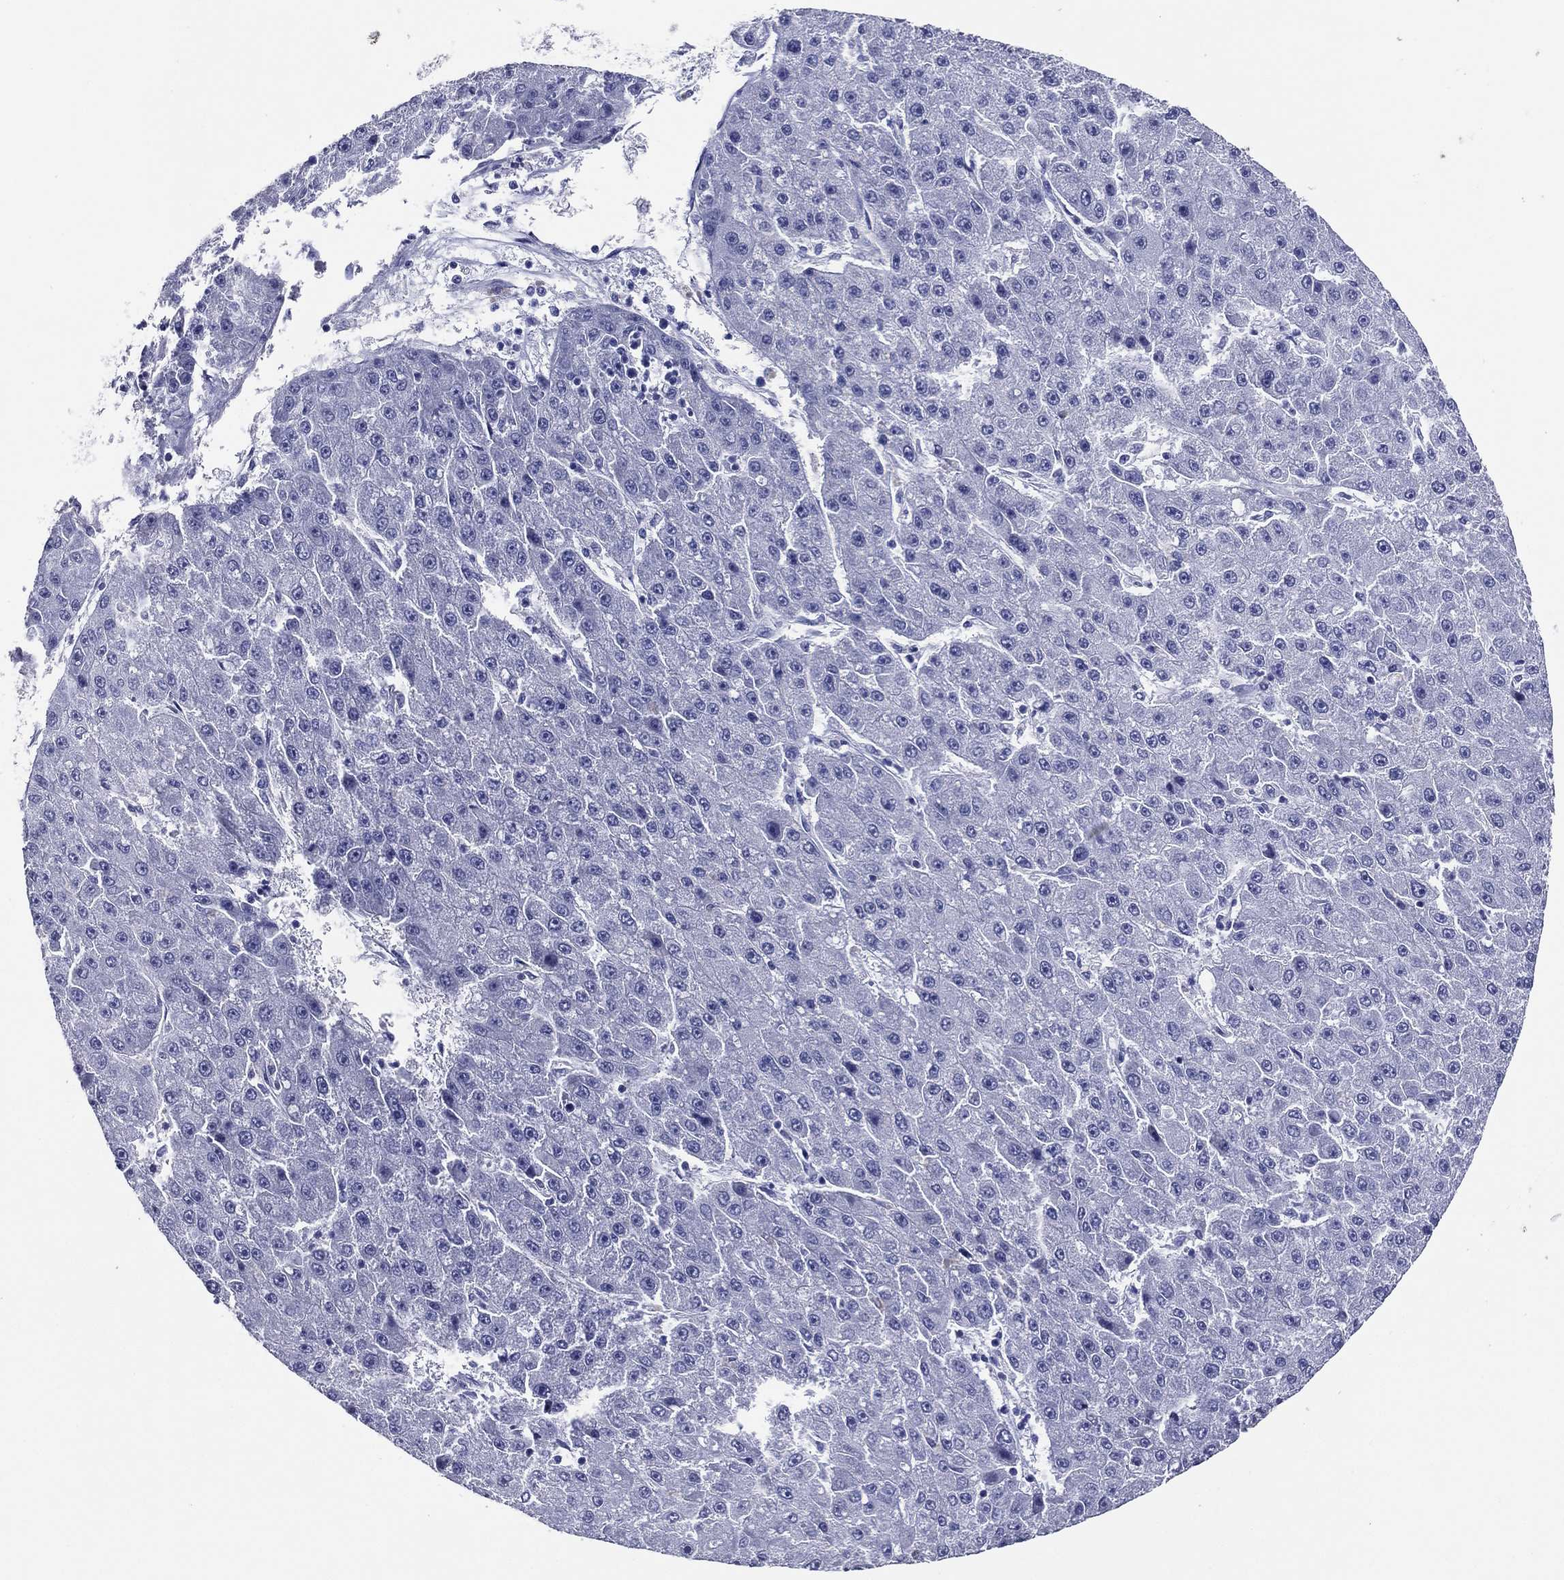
{"staining": {"intensity": "negative", "quantity": "none", "location": "none"}, "tissue": "liver cancer", "cell_type": "Tumor cells", "image_type": "cancer", "snomed": [{"axis": "morphology", "description": "Carcinoma, Hepatocellular, NOS"}, {"axis": "topography", "description": "Liver"}], "caption": "IHC histopathology image of neoplastic tissue: liver hepatocellular carcinoma stained with DAB exhibits no significant protein expression in tumor cells. The staining is performed using DAB (3,3'-diaminobenzidine) brown chromogen with nuclei counter-stained in using hematoxylin.", "gene": "TFAP2A", "patient": {"sex": "male", "age": 67}}